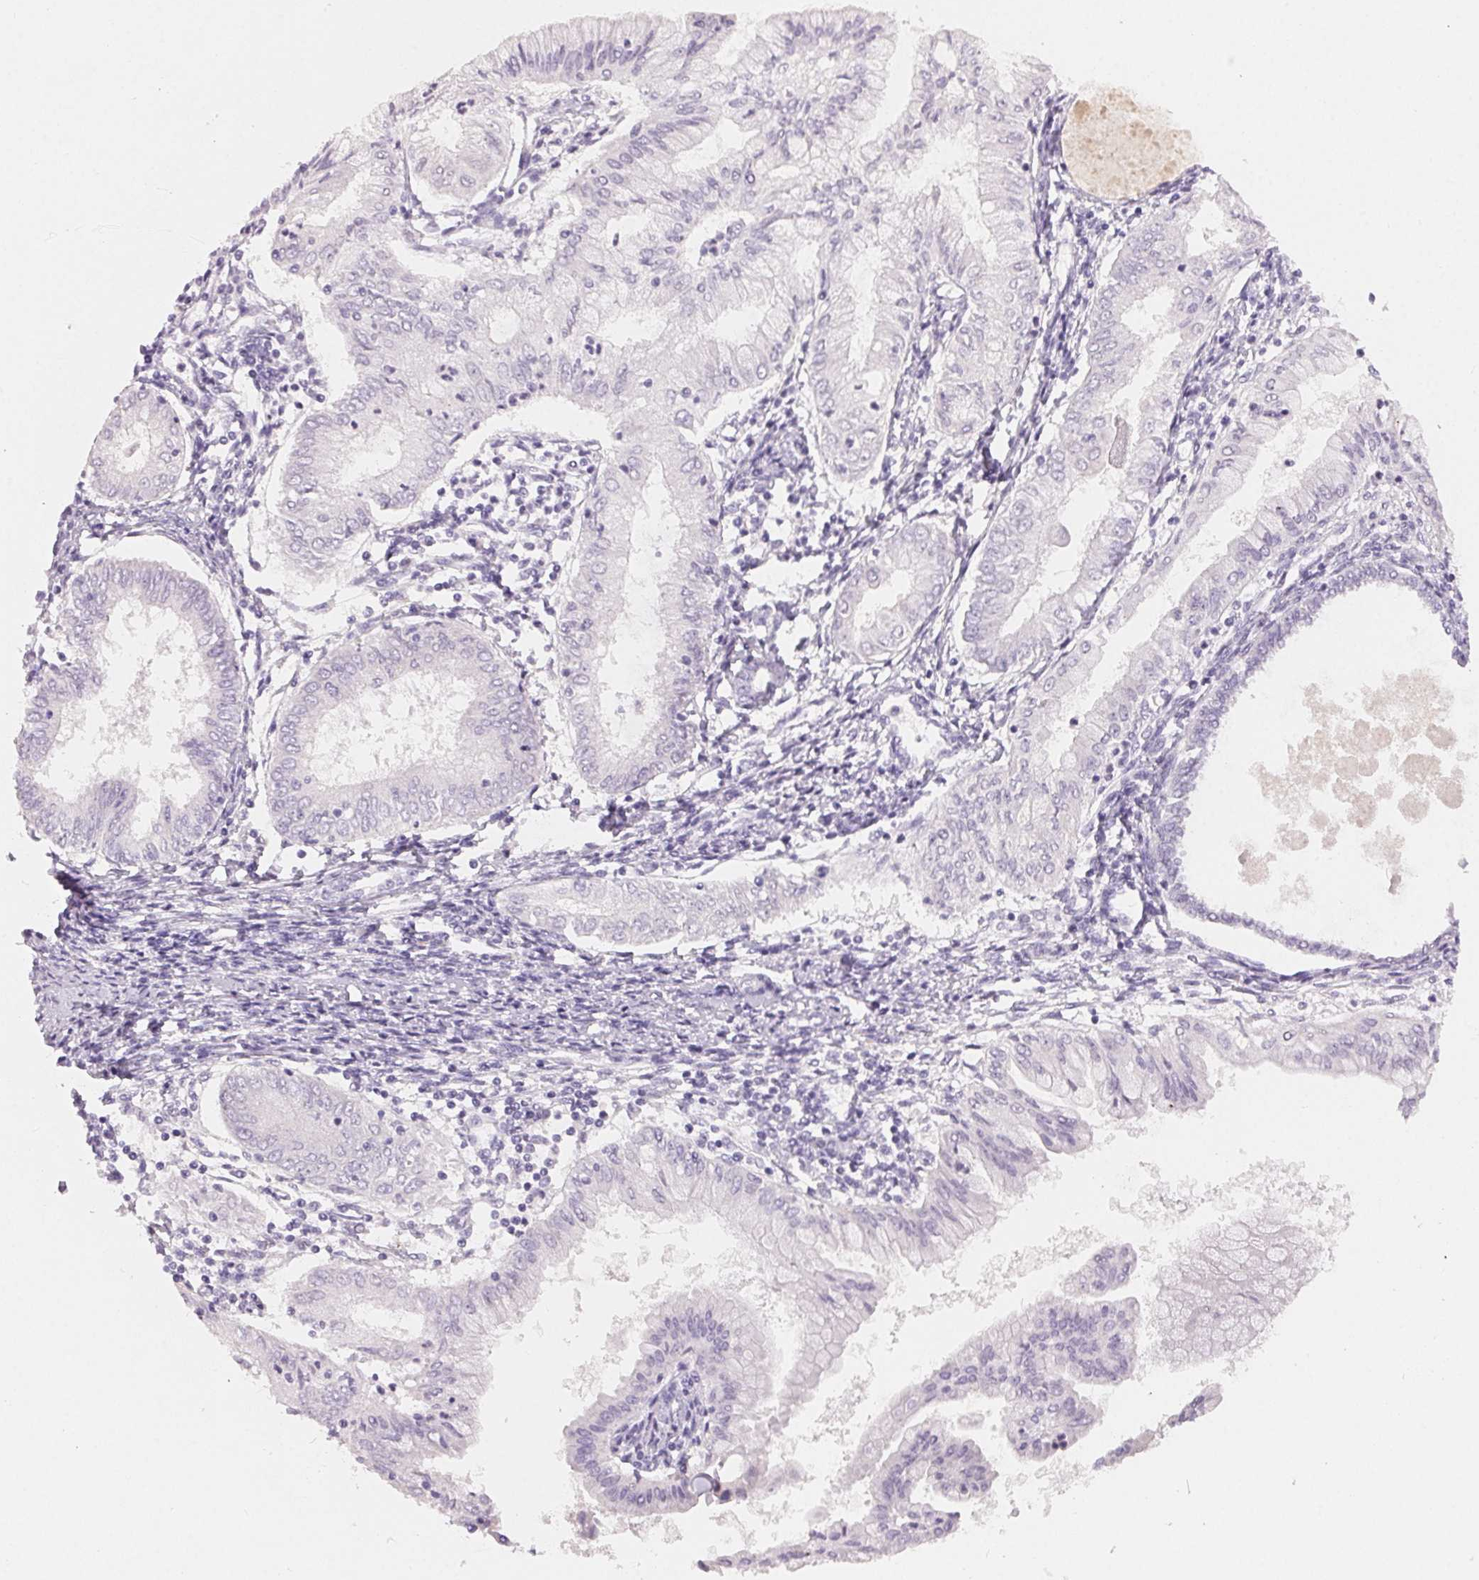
{"staining": {"intensity": "negative", "quantity": "none", "location": "none"}, "tissue": "endometrial cancer", "cell_type": "Tumor cells", "image_type": "cancer", "snomed": [{"axis": "morphology", "description": "Adenocarcinoma, NOS"}, {"axis": "topography", "description": "Endometrium"}], "caption": "A micrograph of endometrial adenocarcinoma stained for a protein shows no brown staining in tumor cells. (DAB (3,3'-diaminobenzidine) IHC with hematoxylin counter stain).", "gene": "MIOX", "patient": {"sex": "female", "age": 68}}